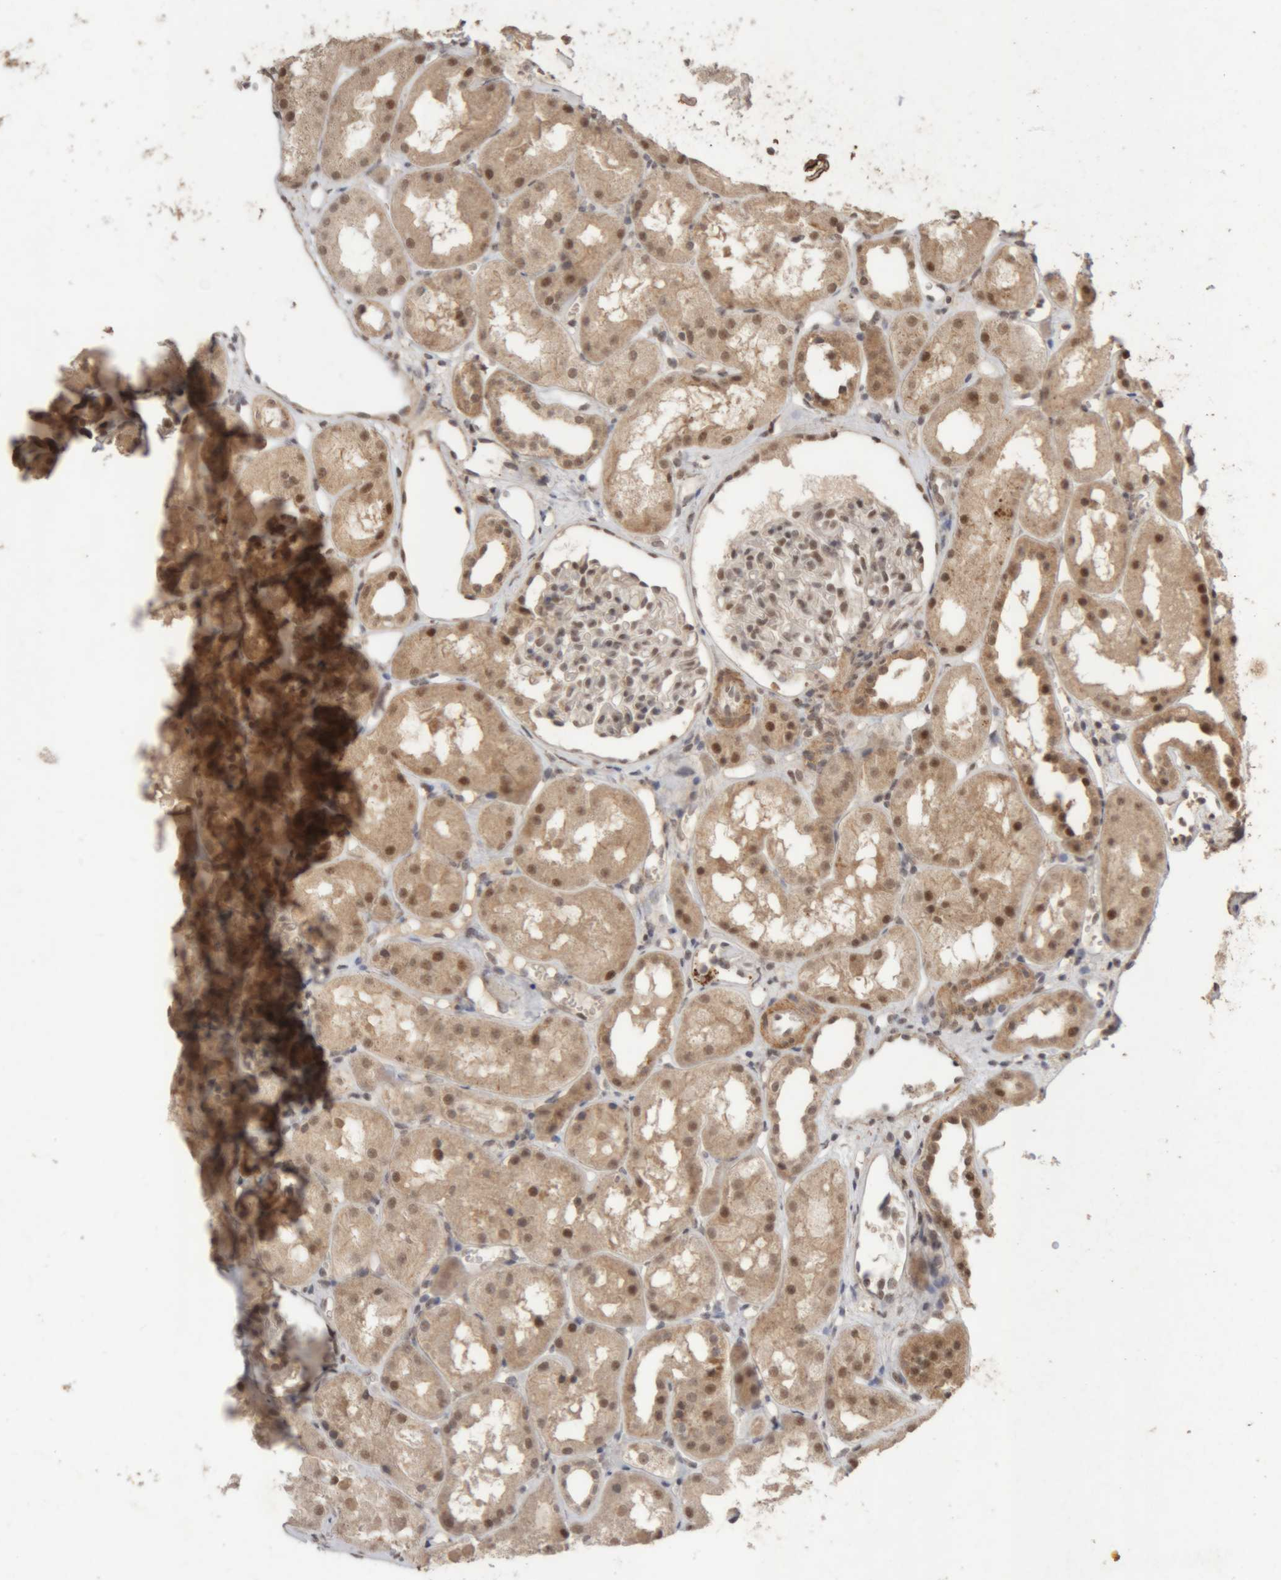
{"staining": {"intensity": "weak", "quantity": ">75%", "location": "nuclear"}, "tissue": "kidney", "cell_type": "Cells in glomeruli", "image_type": "normal", "snomed": [{"axis": "morphology", "description": "Normal tissue, NOS"}, {"axis": "topography", "description": "Kidney"}], "caption": "The image demonstrates staining of normal kidney, revealing weak nuclear protein staining (brown color) within cells in glomeruli.", "gene": "KEAP1", "patient": {"sex": "male", "age": 16}}